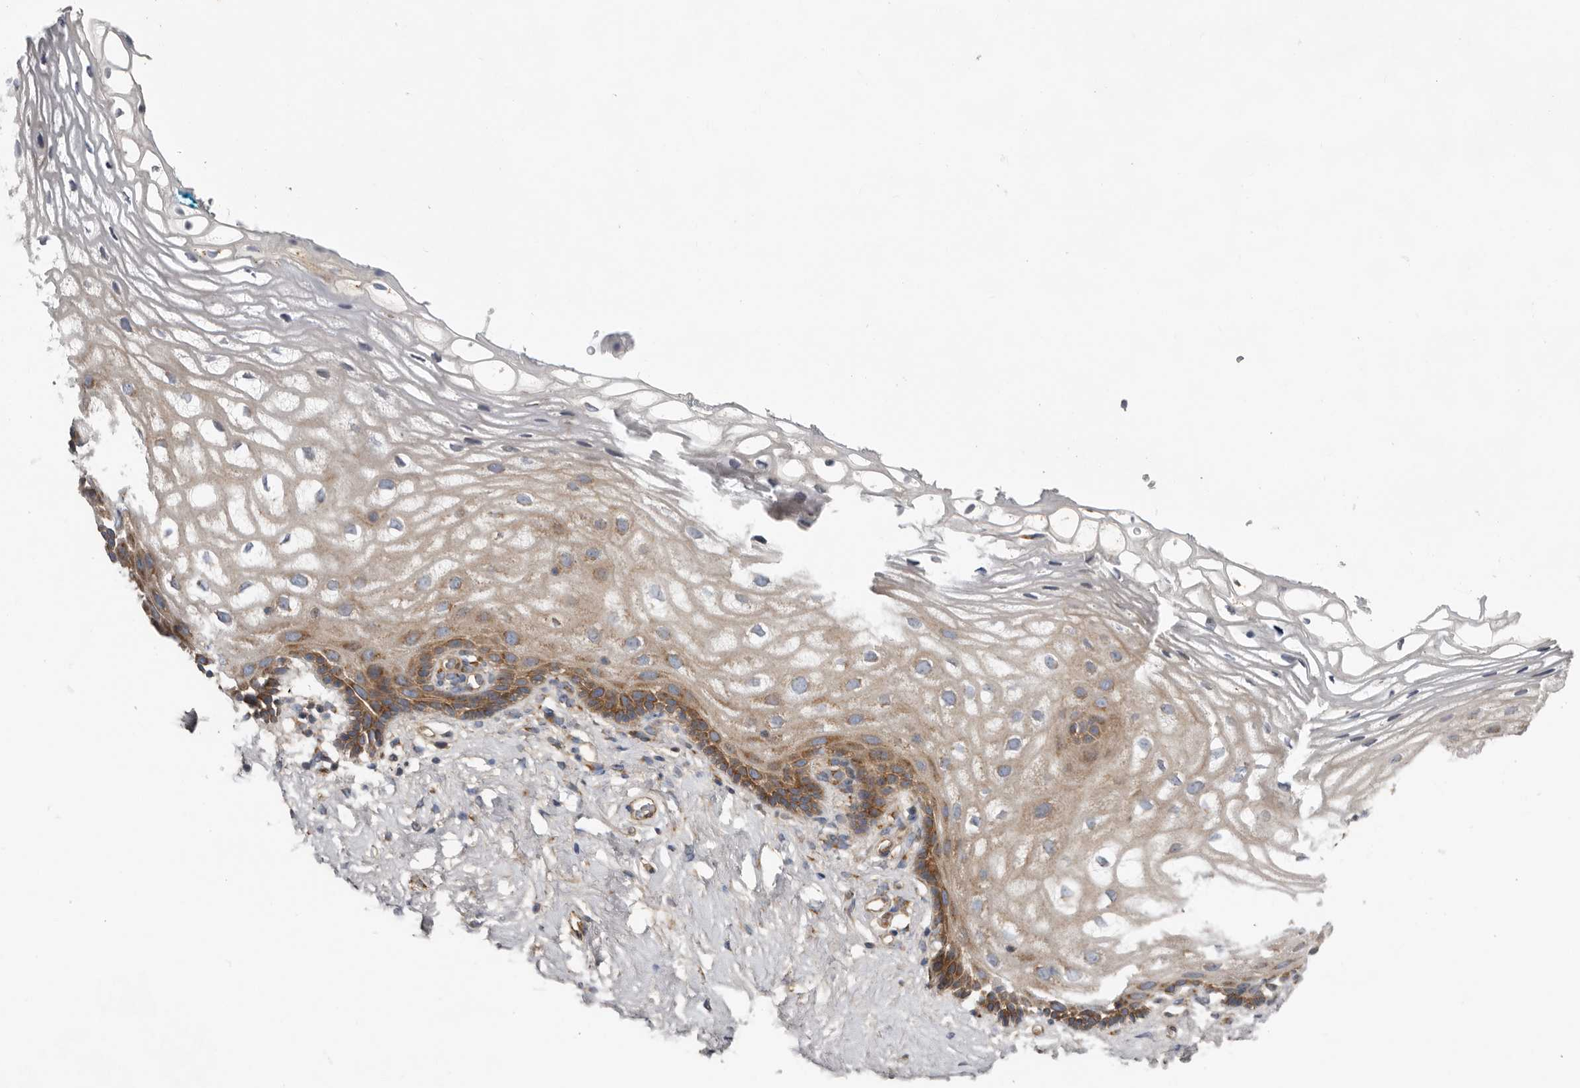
{"staining": {"intensity": "moderate", "quantity": ">75%", "location": "cytoplasmic/membranous"}, "tissue": "vagina", "cell_type": "Squamous epithelial cells", "image_type": "normal", "snomed": [{"axis": "morphology", "description": "Normal tissue, NOS"}, {"axis": "morphology", "description": "Adenocarcinoma, NOS"}, {"axis": "topography", "description": "Rectum"}, {"axis": "topography", "description": "Vagina"}], "caption": "High-power microscopy captured an immunohistochemistry photomicrograph of normal vagina, revealing moderate cytoplasmic/membranous staining in approximately >75% of squamous epithelial cells.", "gene": "LUZP1", "patient": {"sex": "female", "age": 71}}